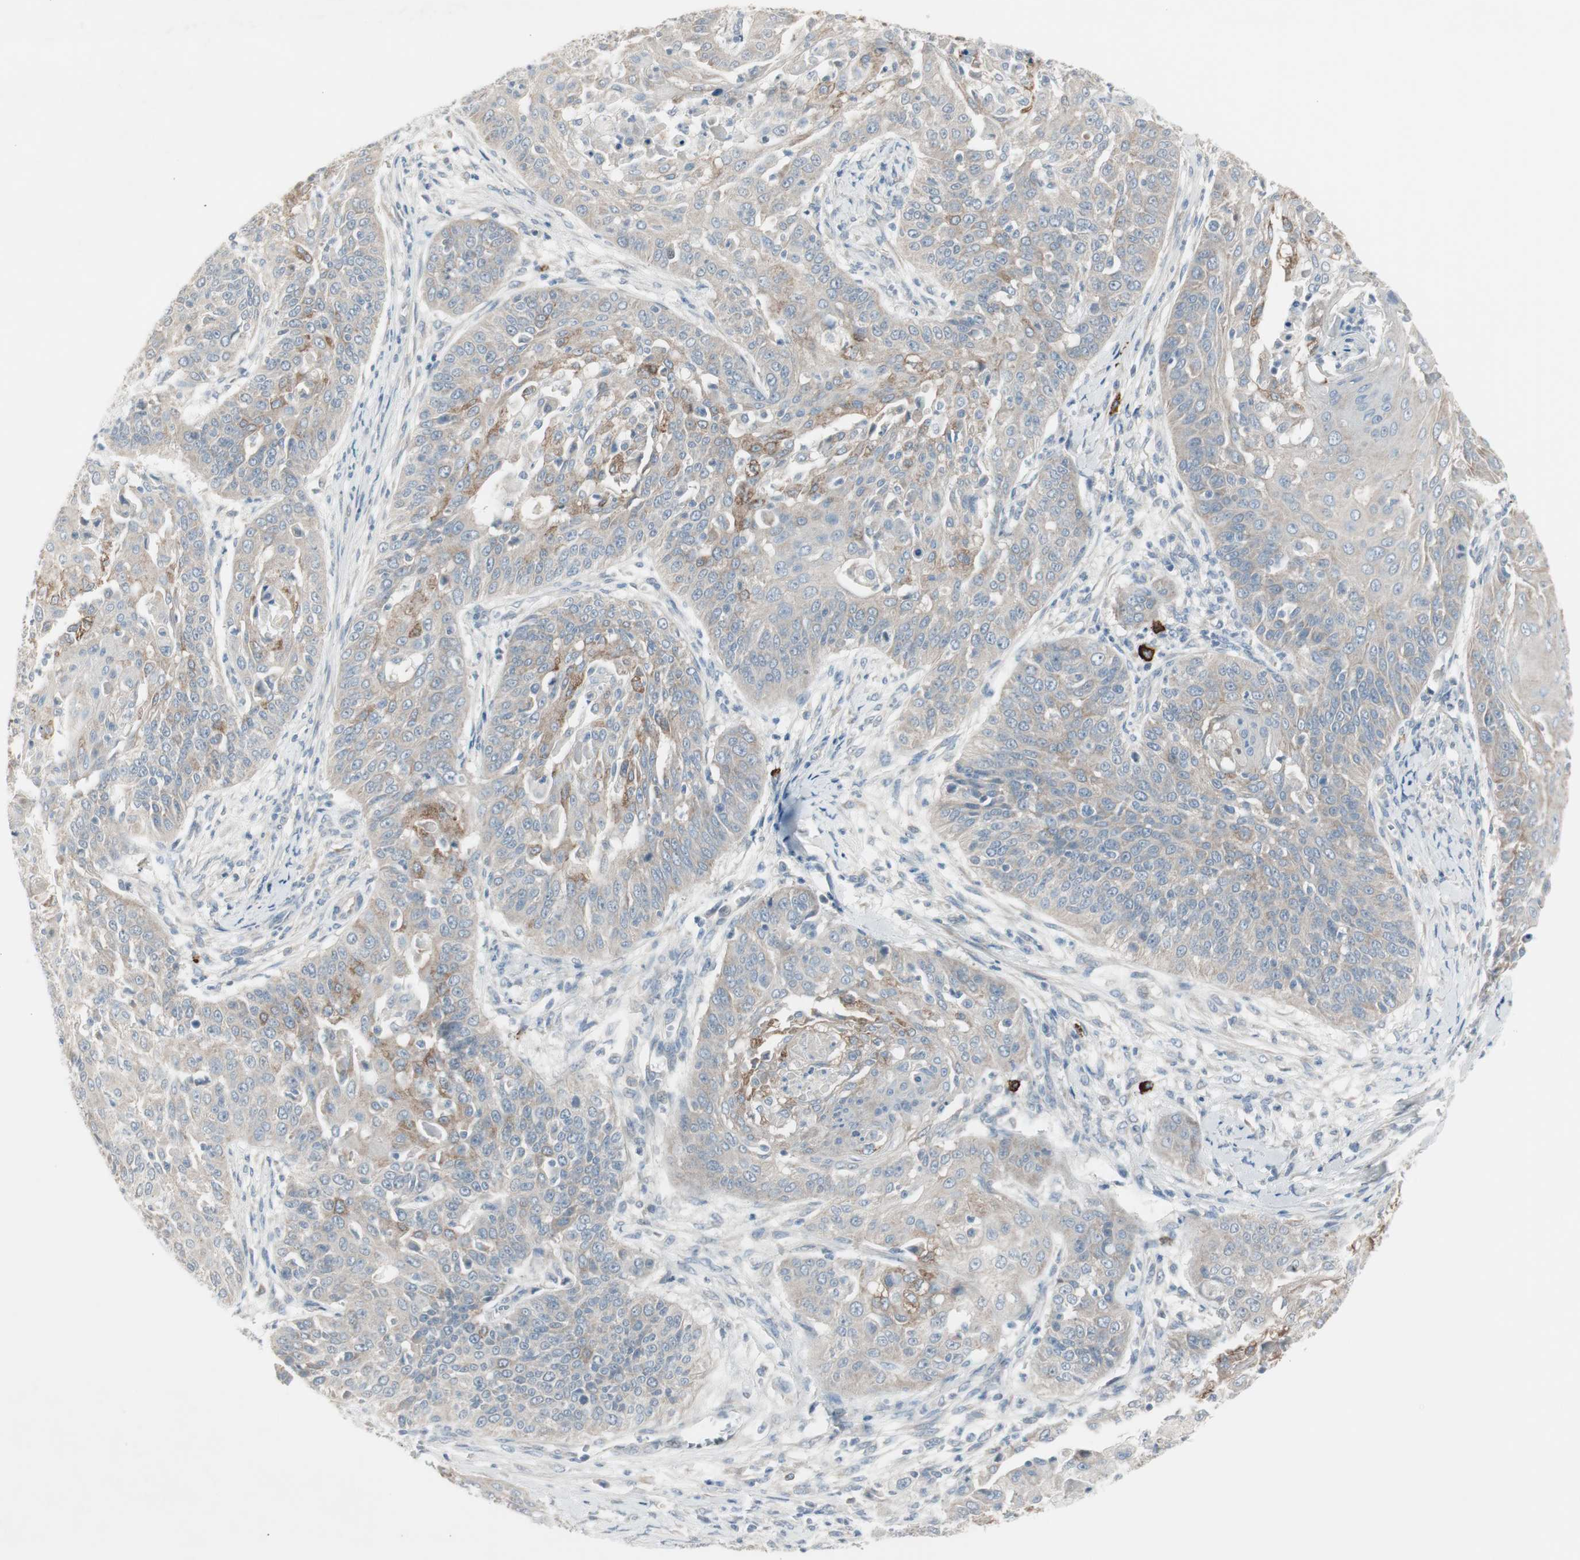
{"staining": {"intensity": "weak", "quantity": "25%-75%", "location": "cytoplasmic/membranous"}, "tissue": "cervical cancer", "cell_type": "Tumor cells", "image_type": "cancer", "snomed": [{"axis": "morphology", "description": "Squamous cell carcinoma, NOS"}, {"axis": "topography", "description": "Cervix"}], "caption": "Weak cytoplasmic/membranous positivity is identified in about 25%-75% of tumor cells in cervical cancer (squamous cell carcinoma).", "gene": "MAPRE3", "patient": {"sex": "female", "age": 64}}